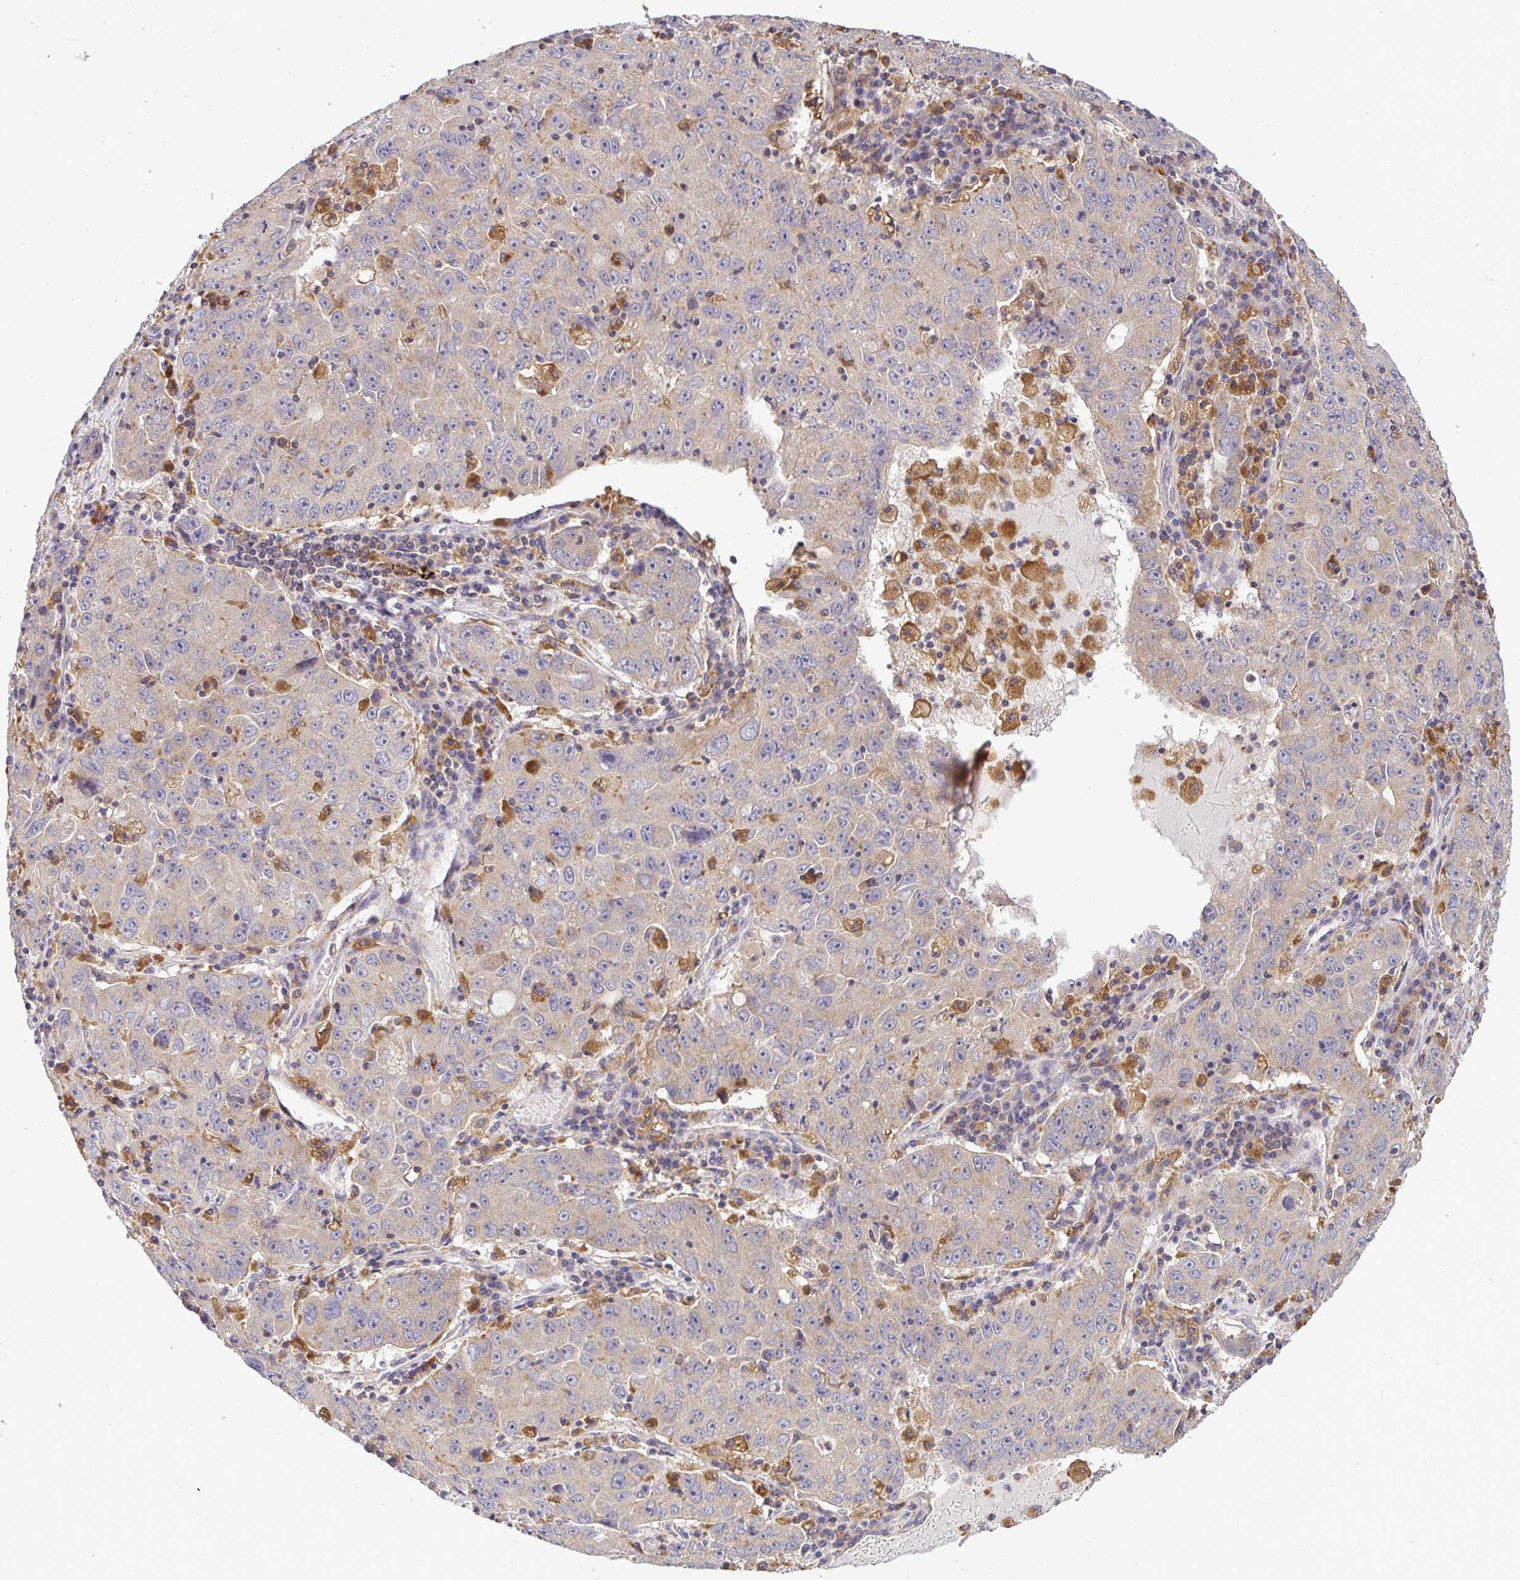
{"staining": {"intensity": "weak", "quantity": "25%-75%", "location": "cytoplasmic/membranous"}, "tissue": "lung cancer", "cell_type": "Tumor cells", "image_type": "cancer", "snomed": [{"axis": "morphology", "description": "Normal morphology"}, {"axis": "morphology", "description": "Adenocarcinoma, NOS"}, {"axis": "topography", "description": "Lymph node"}, {"axis": "topography", "description": "Lung"}], "caption": "Immunohistochemical staining of lung cancer demonstrates low levels of weak cytoplasmic/membranous protein expression in approximately 25%-75% of tumor cells.", "gene": "ATP6V1F", "patient": {"sex": "female", "age": 57}}